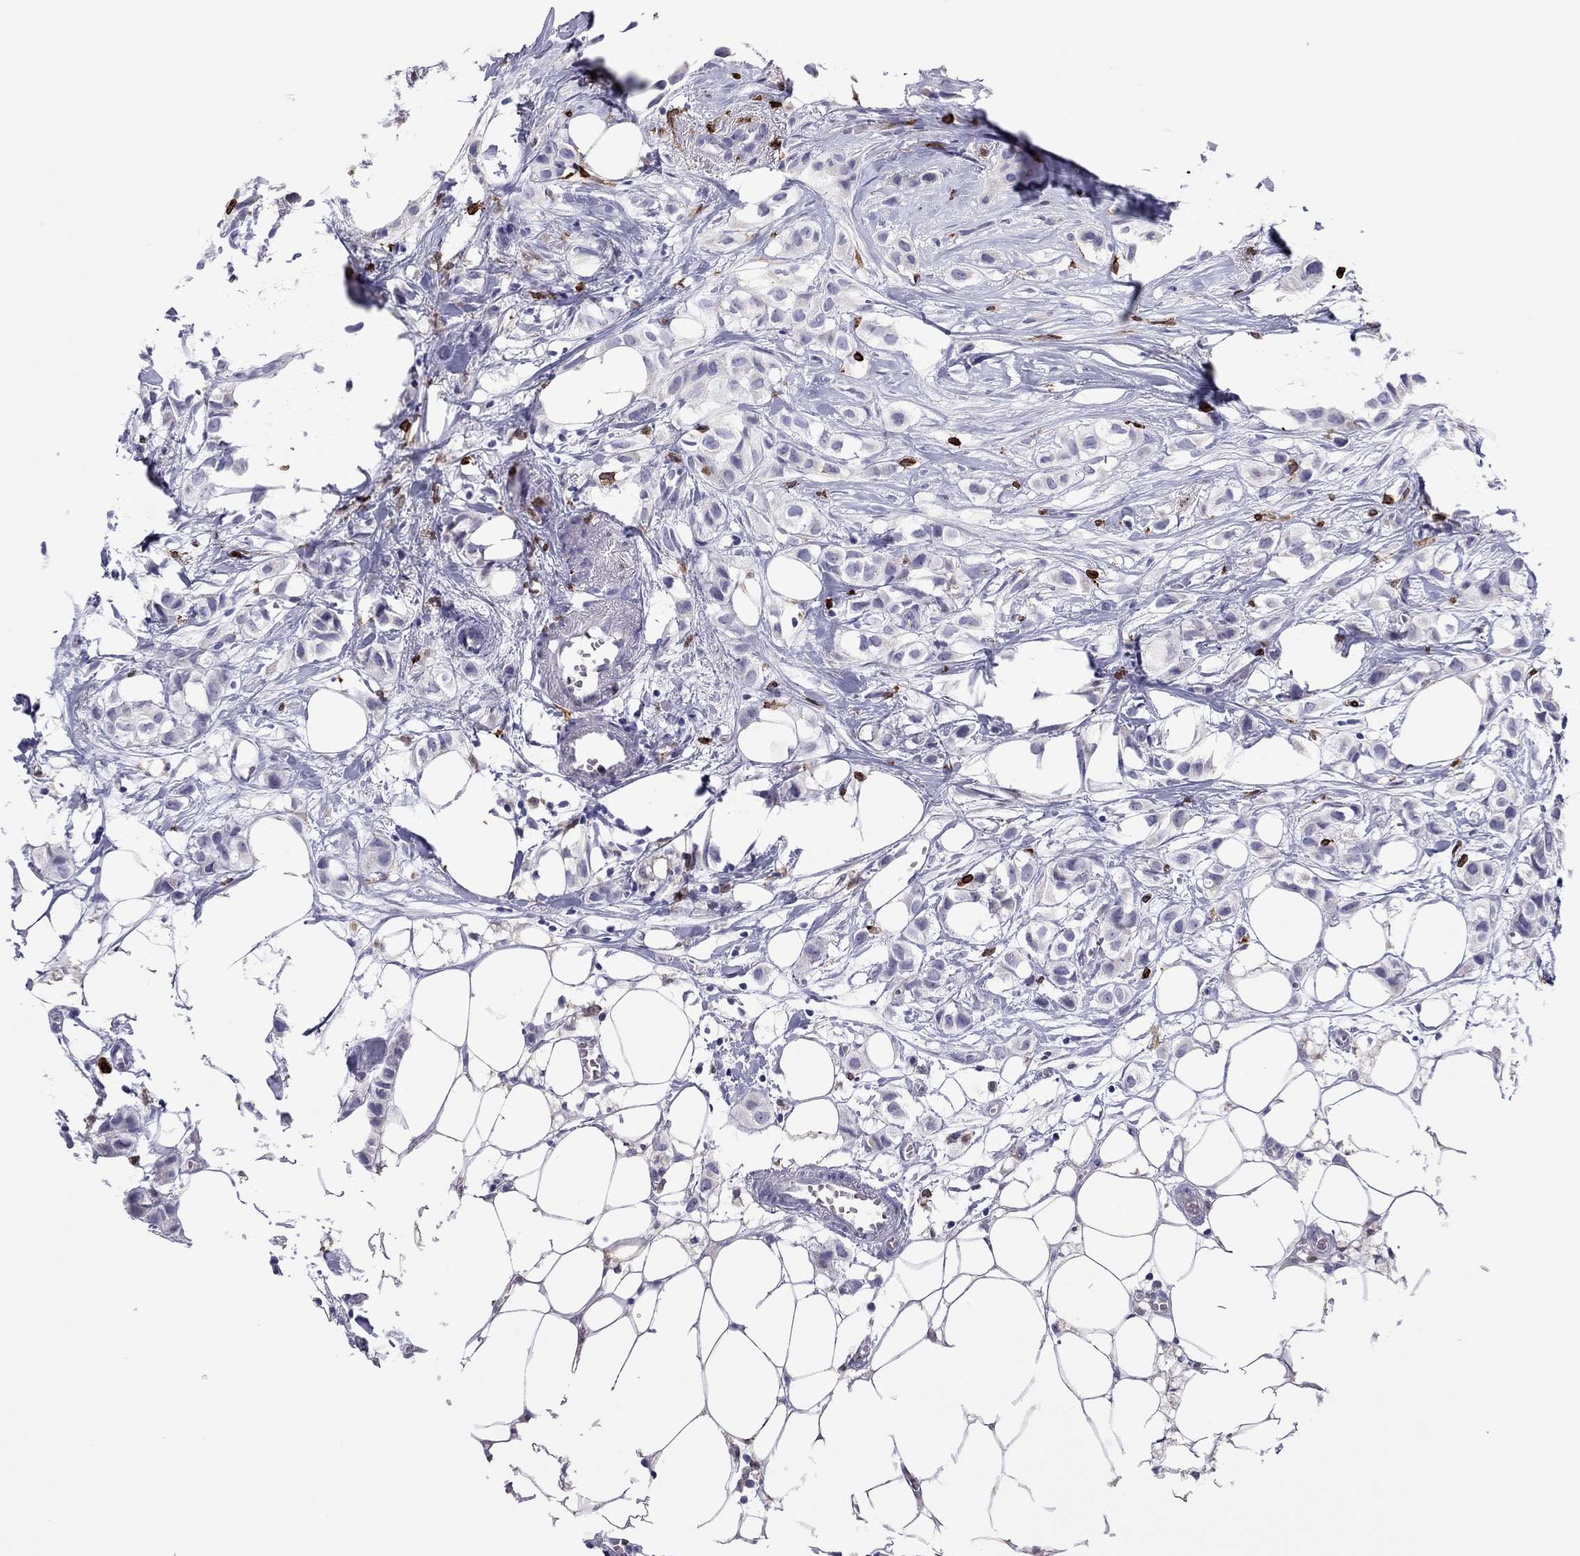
{"staining": {"intensity": "negative", "quantity": "none", "location": "none"}, "tissue": "breast cancer", "cell_type": "Tumor cells", "image_type": "cancer", "snomed": [{"axis": "morphology", "description": "Duct carcinoma"}, {"axis": "topography", "description": "Breast"}], "caption": "A high-resolution micrograph shows IHC staining of breast invasive ductal carcinoma, which shows no significant staining in tumor cells. (DAB (3,3'-diaminobenzidine) IHC, high magnification).", "gene": "ADORA2A", "patient": {"sex": "female", "age": 85}}